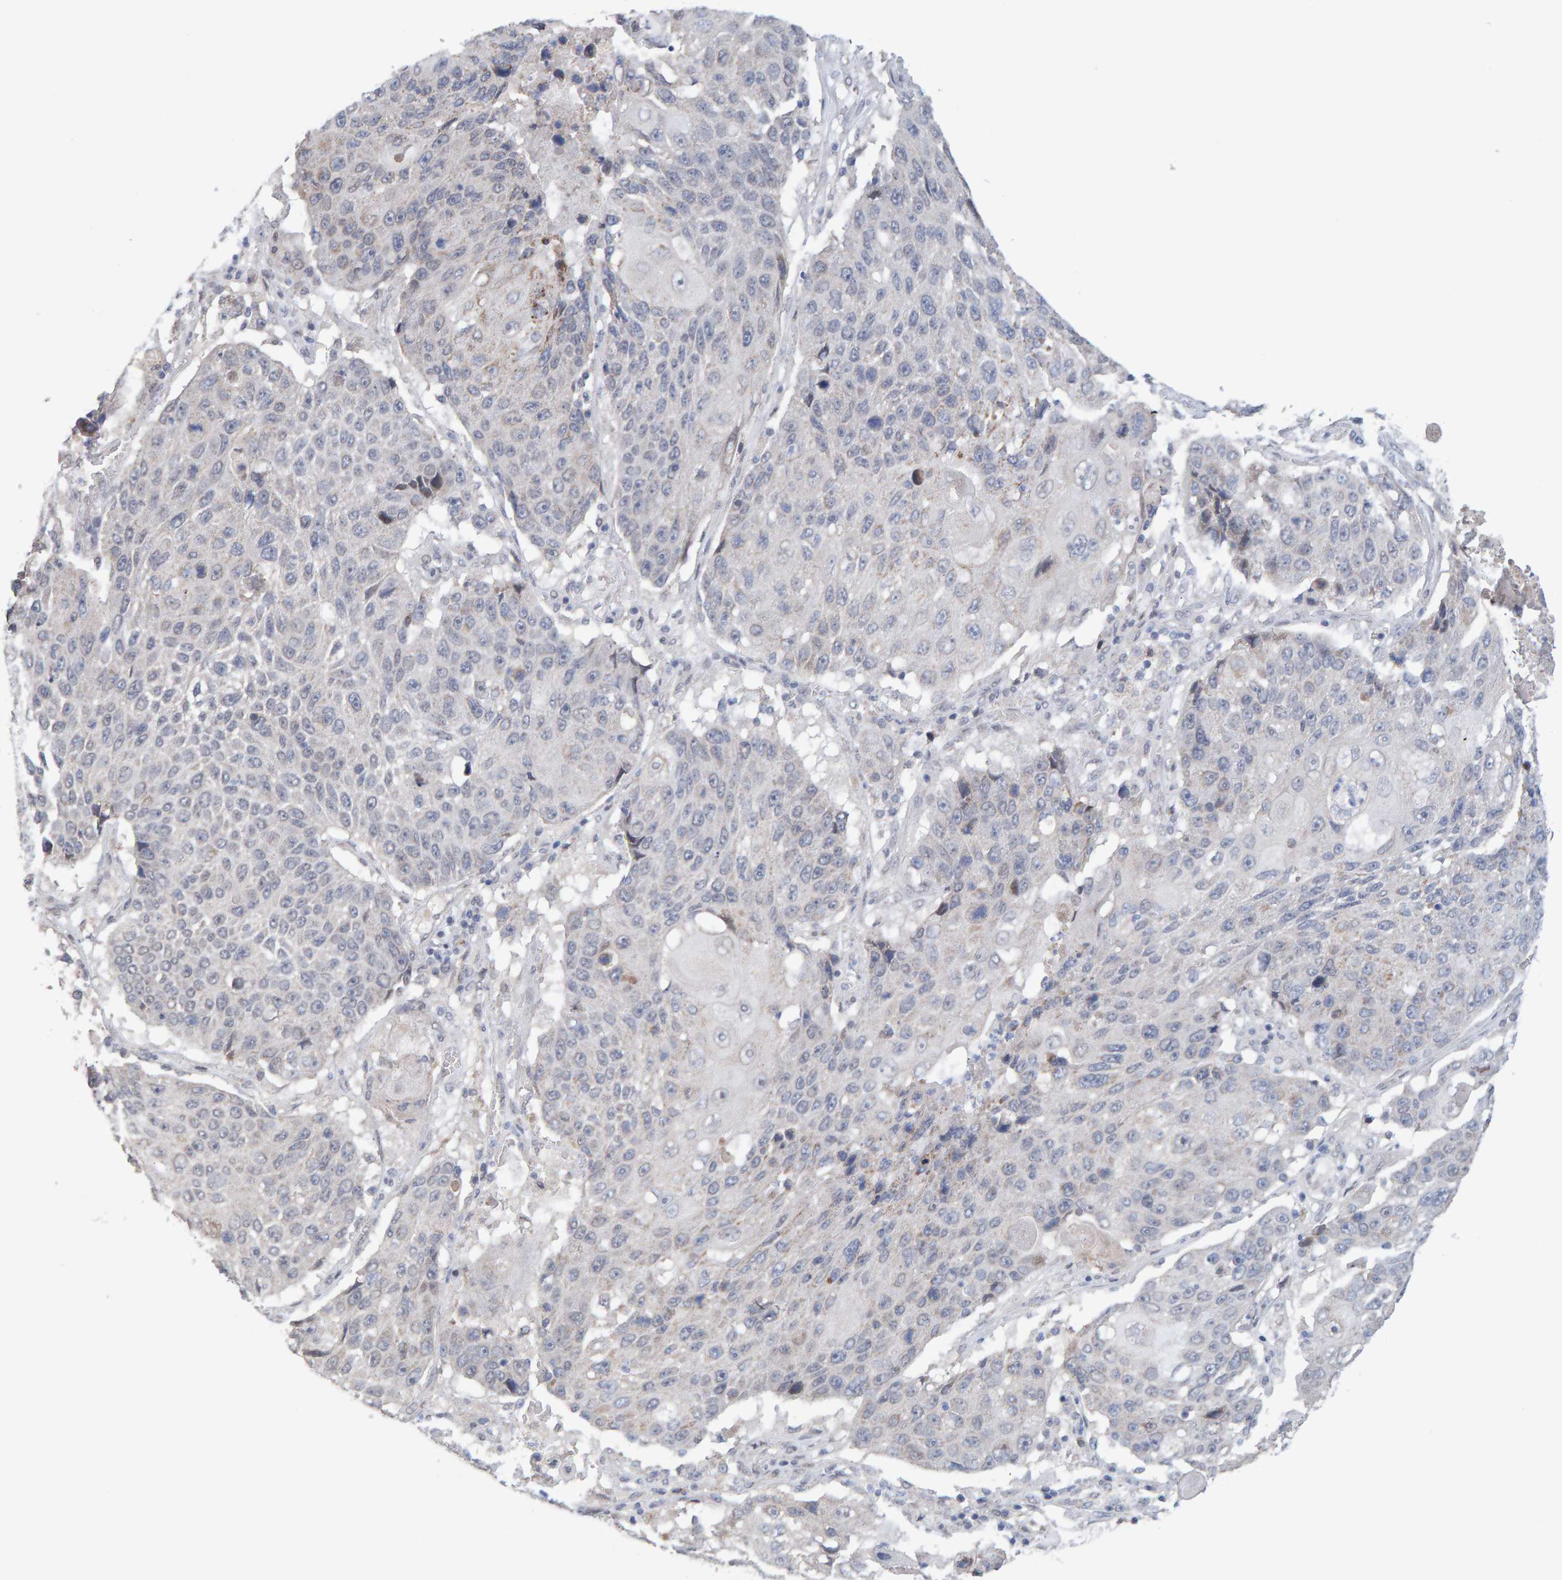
{"staining": {"intensity": "negative", "quantity": "none", "location": "none"}, "tissue": "lung cancer", "cell_type": "Tumor cells", "image_type": "cancer", "snomed": [{"axis": "morphology", "description": "Squamous cell carcinoma, NOS"}, {"axis": "topography", "description": "Lung"}], "caption": "Tumor cells show no significant protein expression in lung cancer.", "gene": "USP43", "patient": {"sex": "male", "age": 61}}